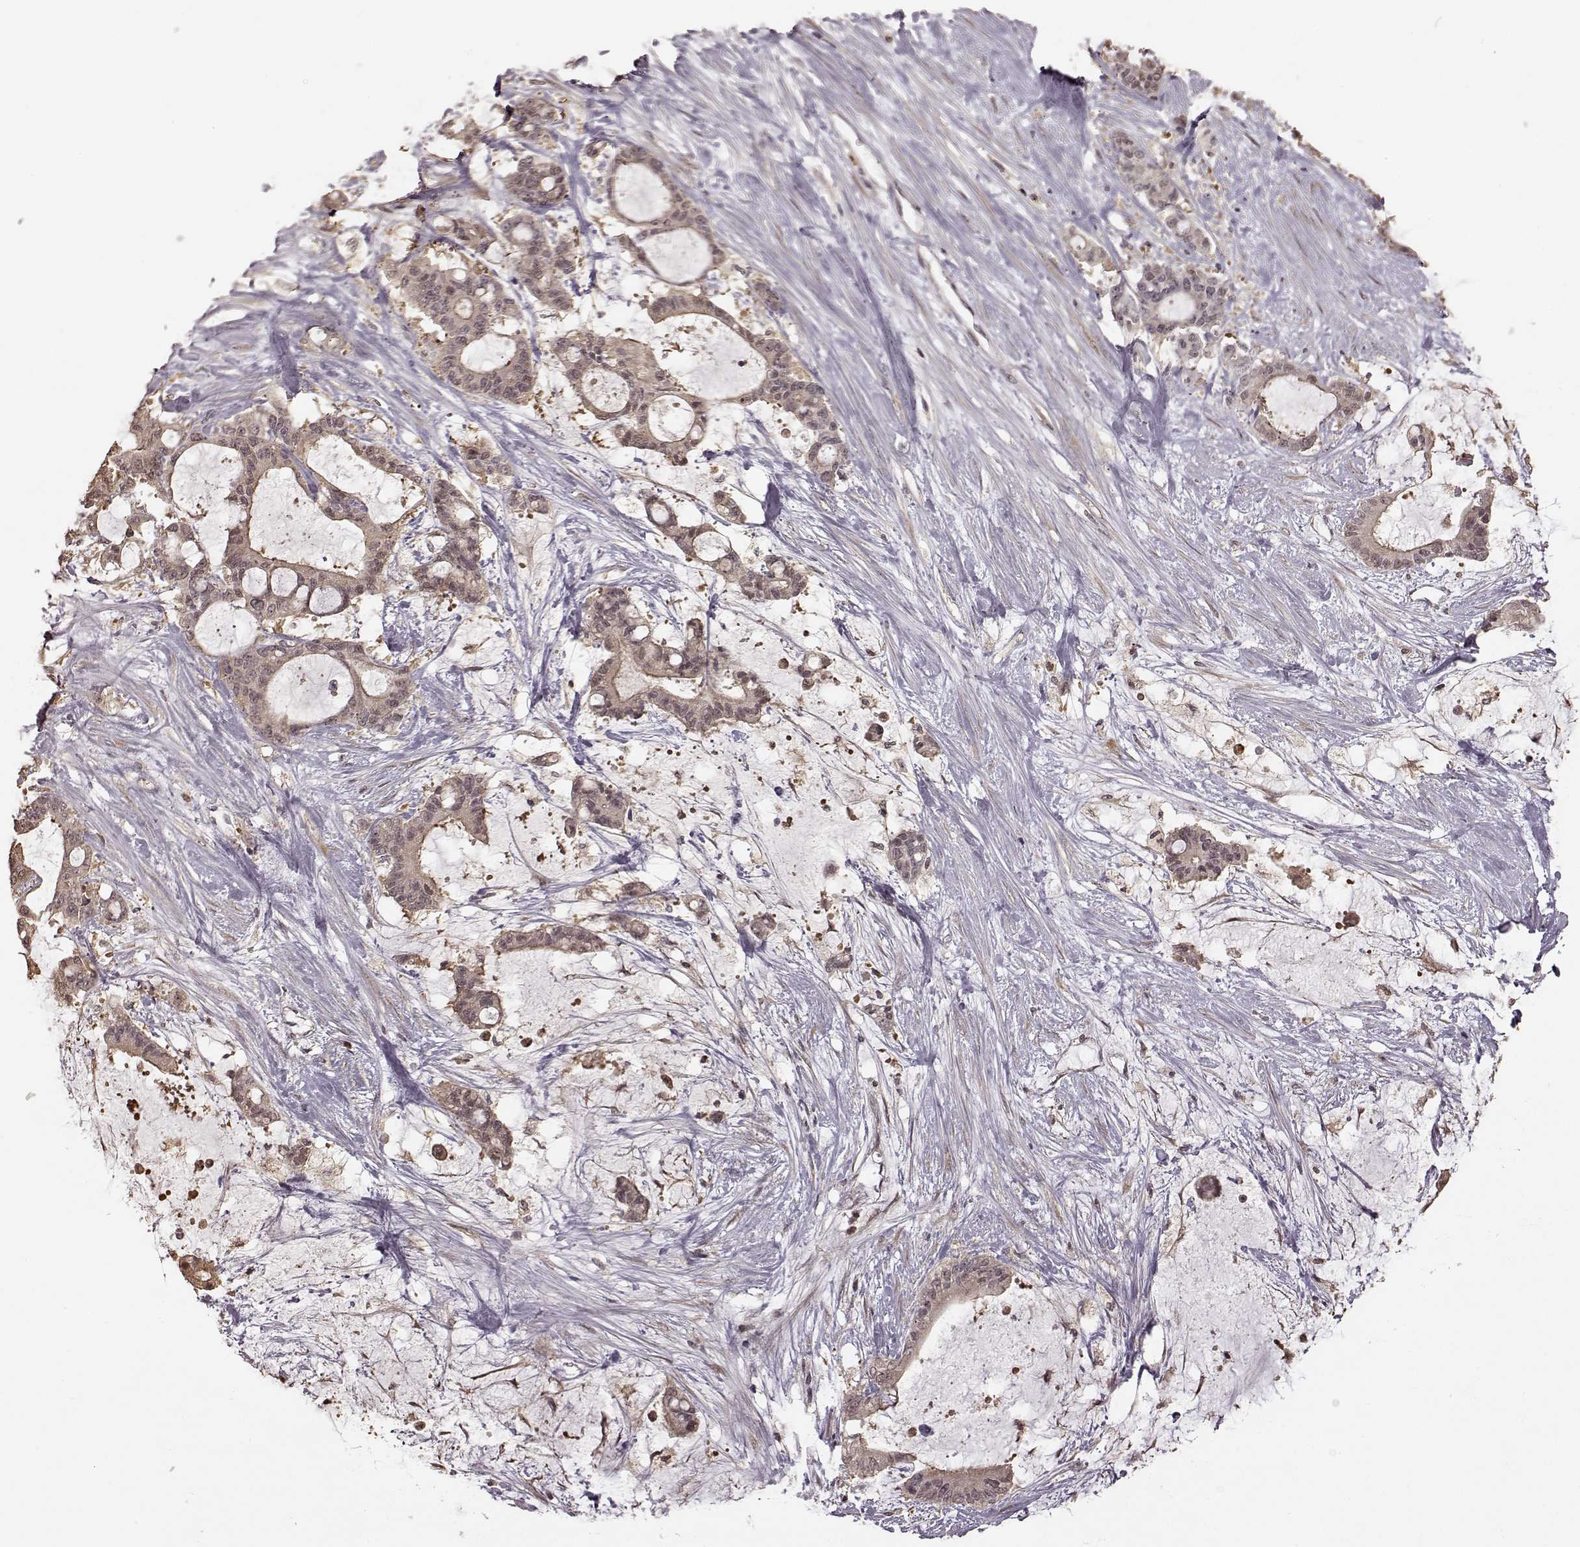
{"staining": {"intensity": "negative", "quantity": "none", "location": "none"}, "tissue": "liver cancer", "cell_type": "Tumor cells", "image_type": "cancer", "snomed": [{"axis": "morphology", "description": "Normal tissue, NOS"}, {"axis": "morphology", "description": "Cholangiocarcinoma"}, {"axis": "topography", "description": "Liver"}, {"axis": "topography", "description": "Peripheral nerve tissue"}], "caption": "Immunohistochemistry (IHC) image of human liver cholangiocarcinoma stained for a protein (brown), which reveals no expression in tumor cells.", "gene": "CRB1", "patient": {"sex": "female", "age": 73}}